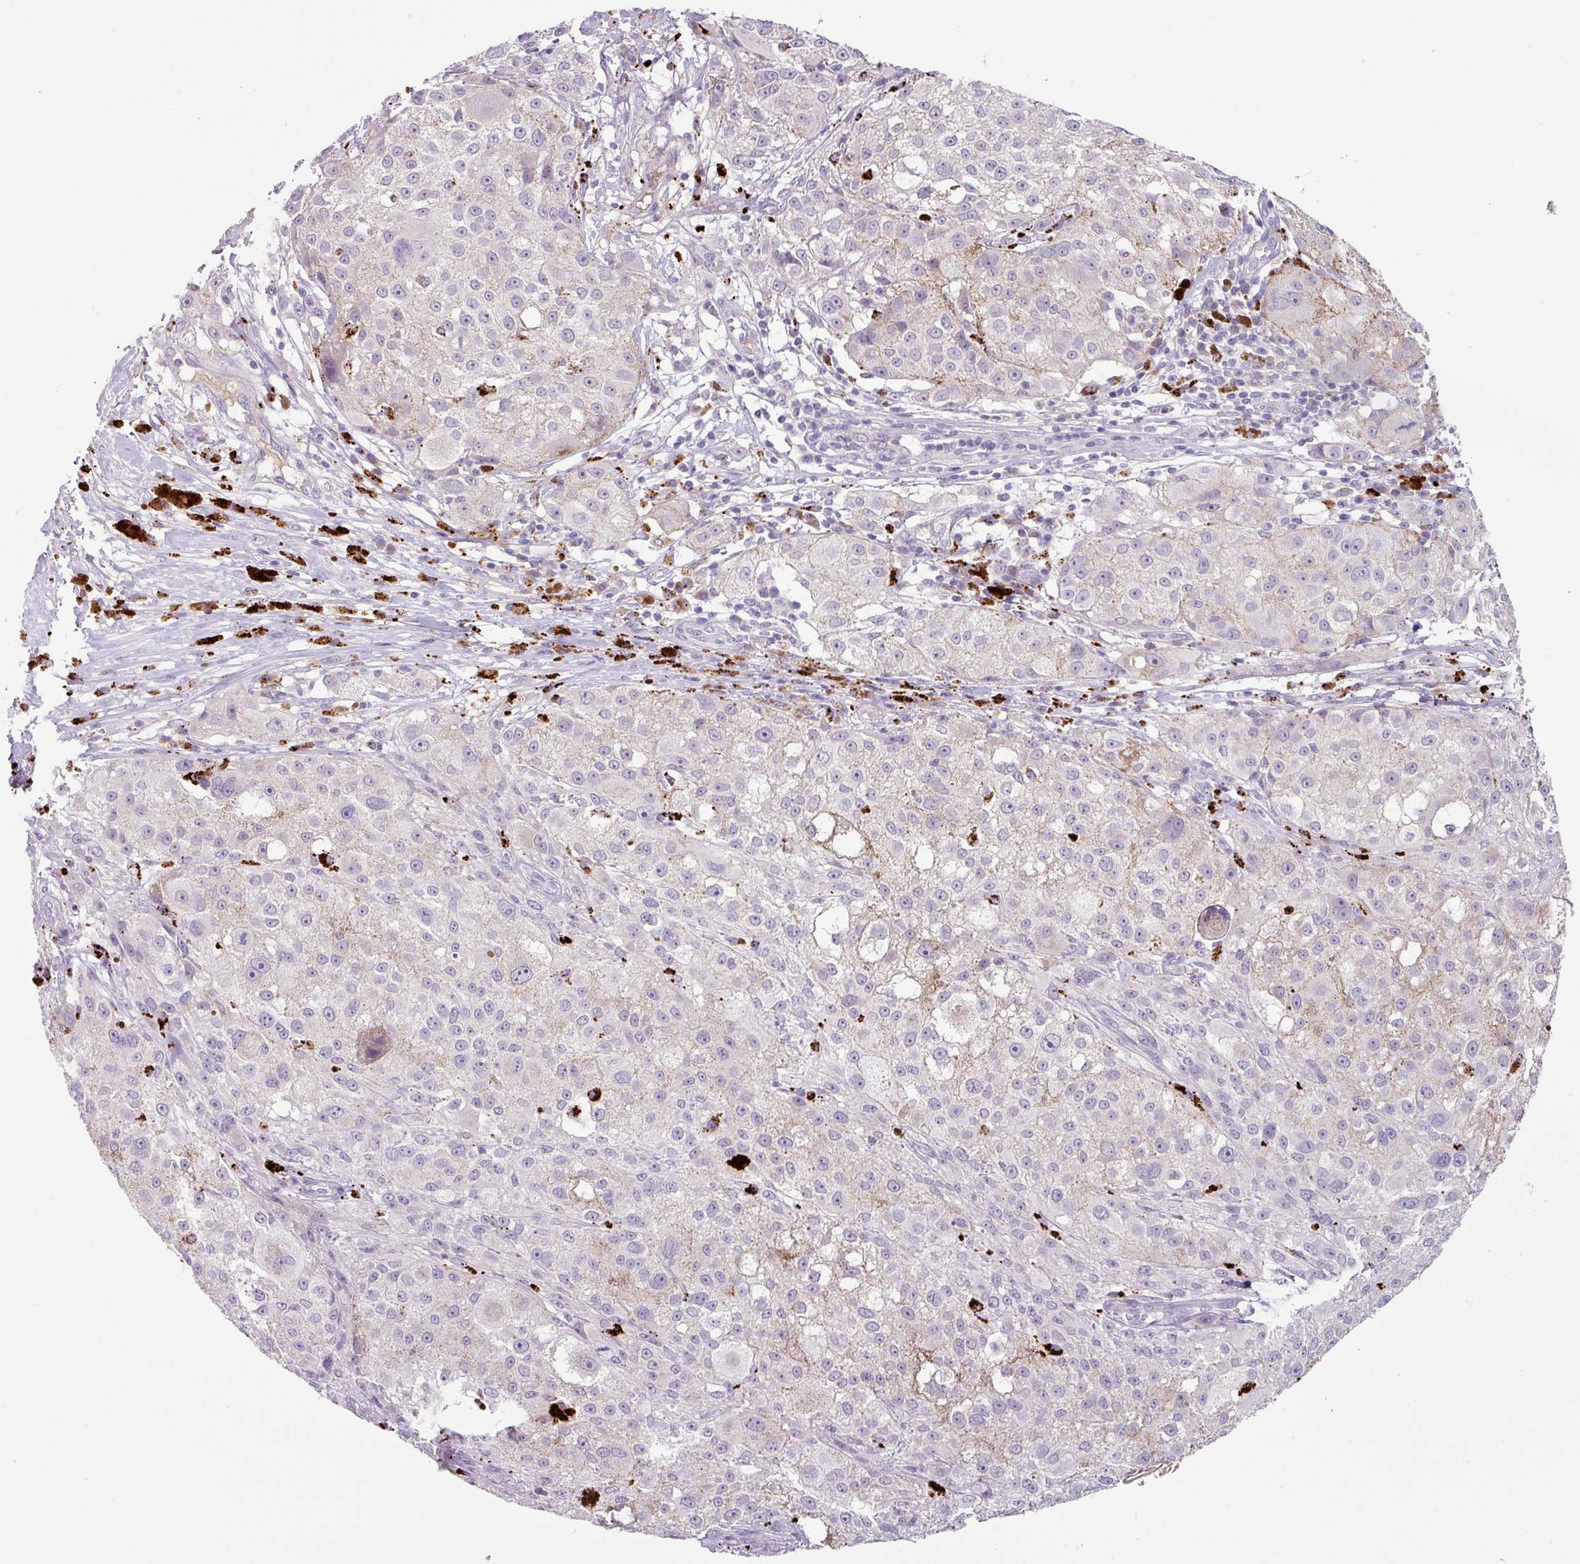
{"staining": {"intensity": "negative", "quantity": "none", "location": "none"}, "tissue": "melanoma", "cell_type": "Tumor cells", "image_type": "cancer", "snomed": [{"axis": "morphology", "description": "Necrosis, NOS"}, {"axis": "morphology", "description": "Malignant melanoma, NOS"}, {"axis": "topography", "description": "Skin"}], "caption": "This photomicrograph is of melanoma stained with immunohistochemistry (IHC) to label a protein in brown with the nuclei are counter-stained blue. There is no staining in tumor cells.", "gene": "PLEKHH3", "patient": {"sex": "female", "age": 87}}